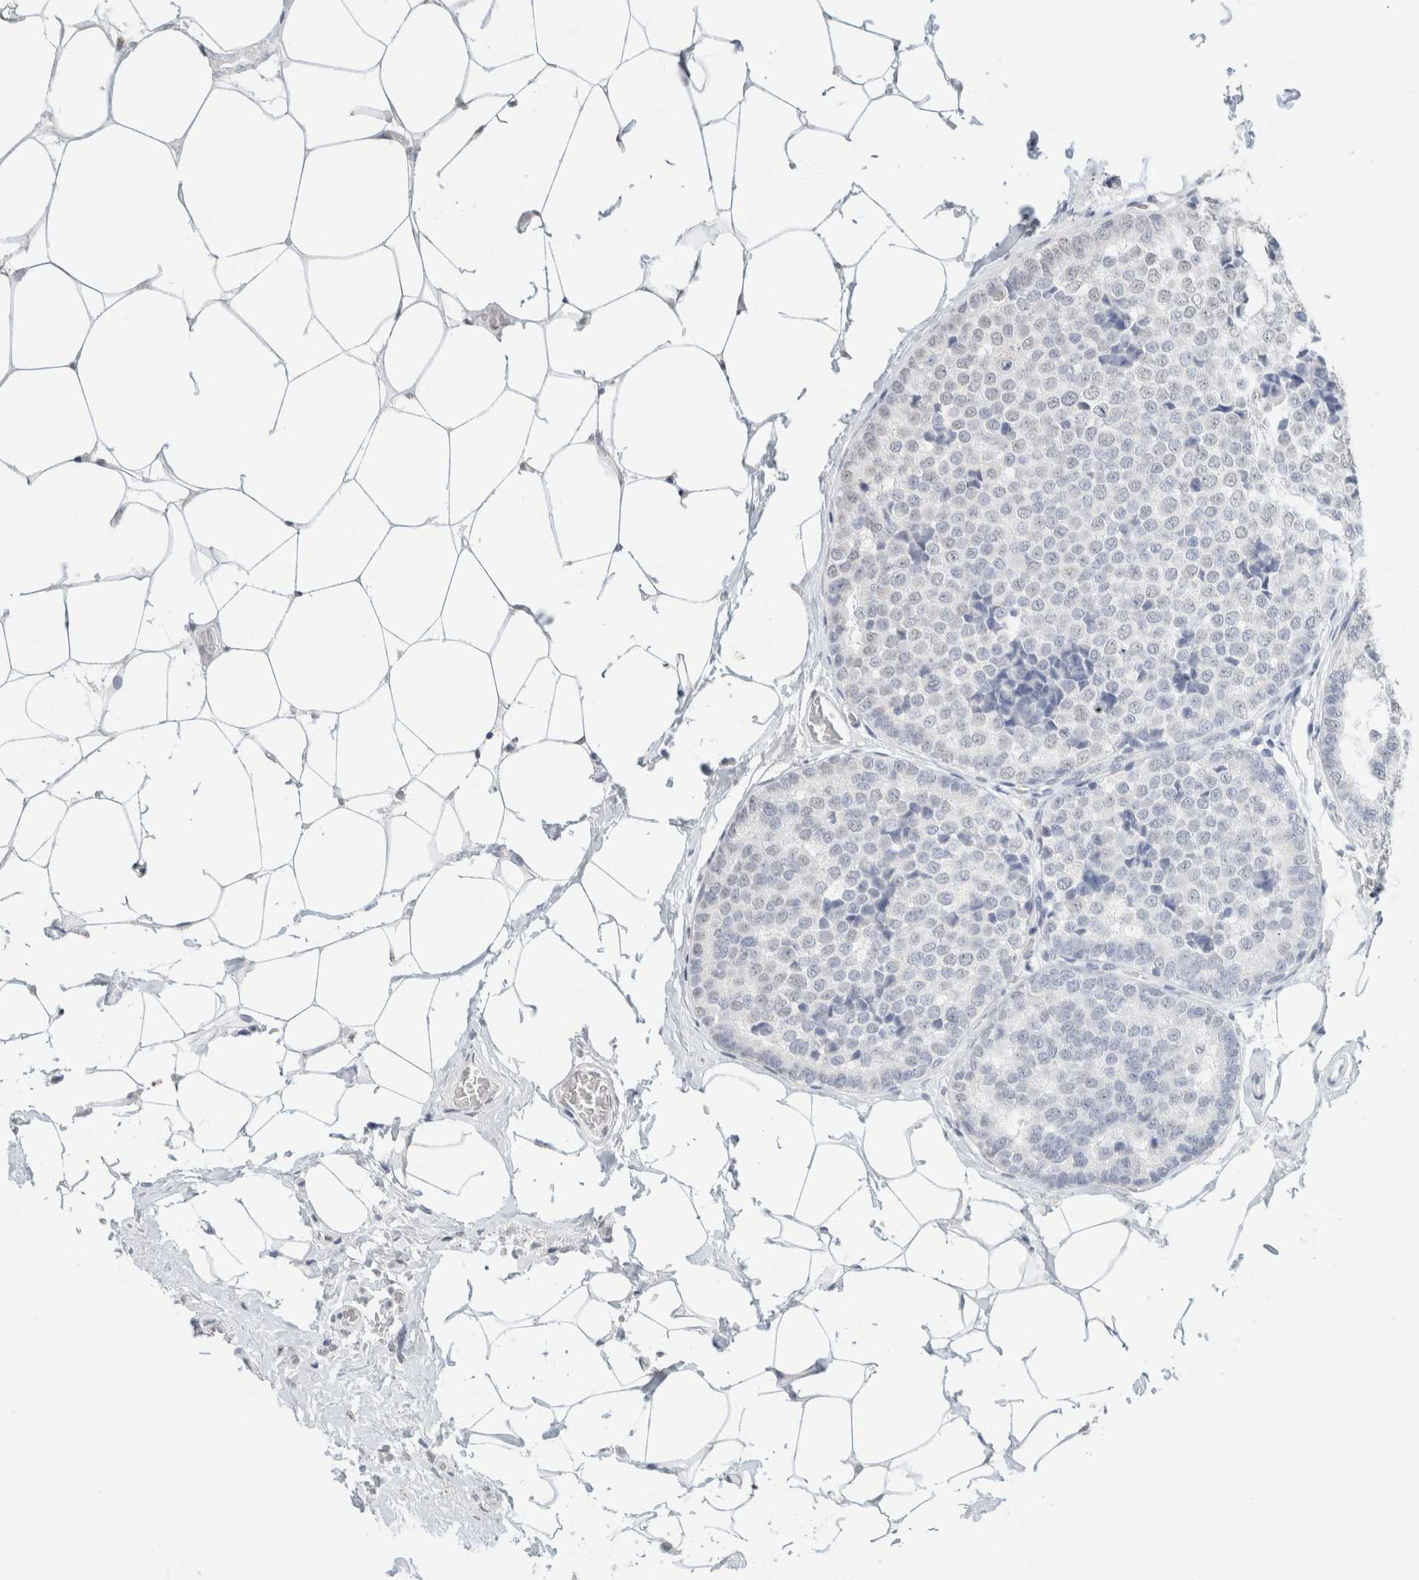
{"staining": {"intensity": "negative", "quantity": "none", "location": "none"}, "tissue": "breast cancer", "cell_type": "Tumor cells", "image_type": "cancer", "snomed": [{"axis": "morphology", "description": "Normal tissue, NOS"}, {"axis": "morphology", "description": "Duct carcinoma"}, {"axis": "topography", "description": "Breast"}], "caption": "The photomicrograph shows no significant staining in tumor cells of breast cancer (invasive ductal carcinoma).", "gene": "CD80", "patient": {"sex": "female", "age": 43}}